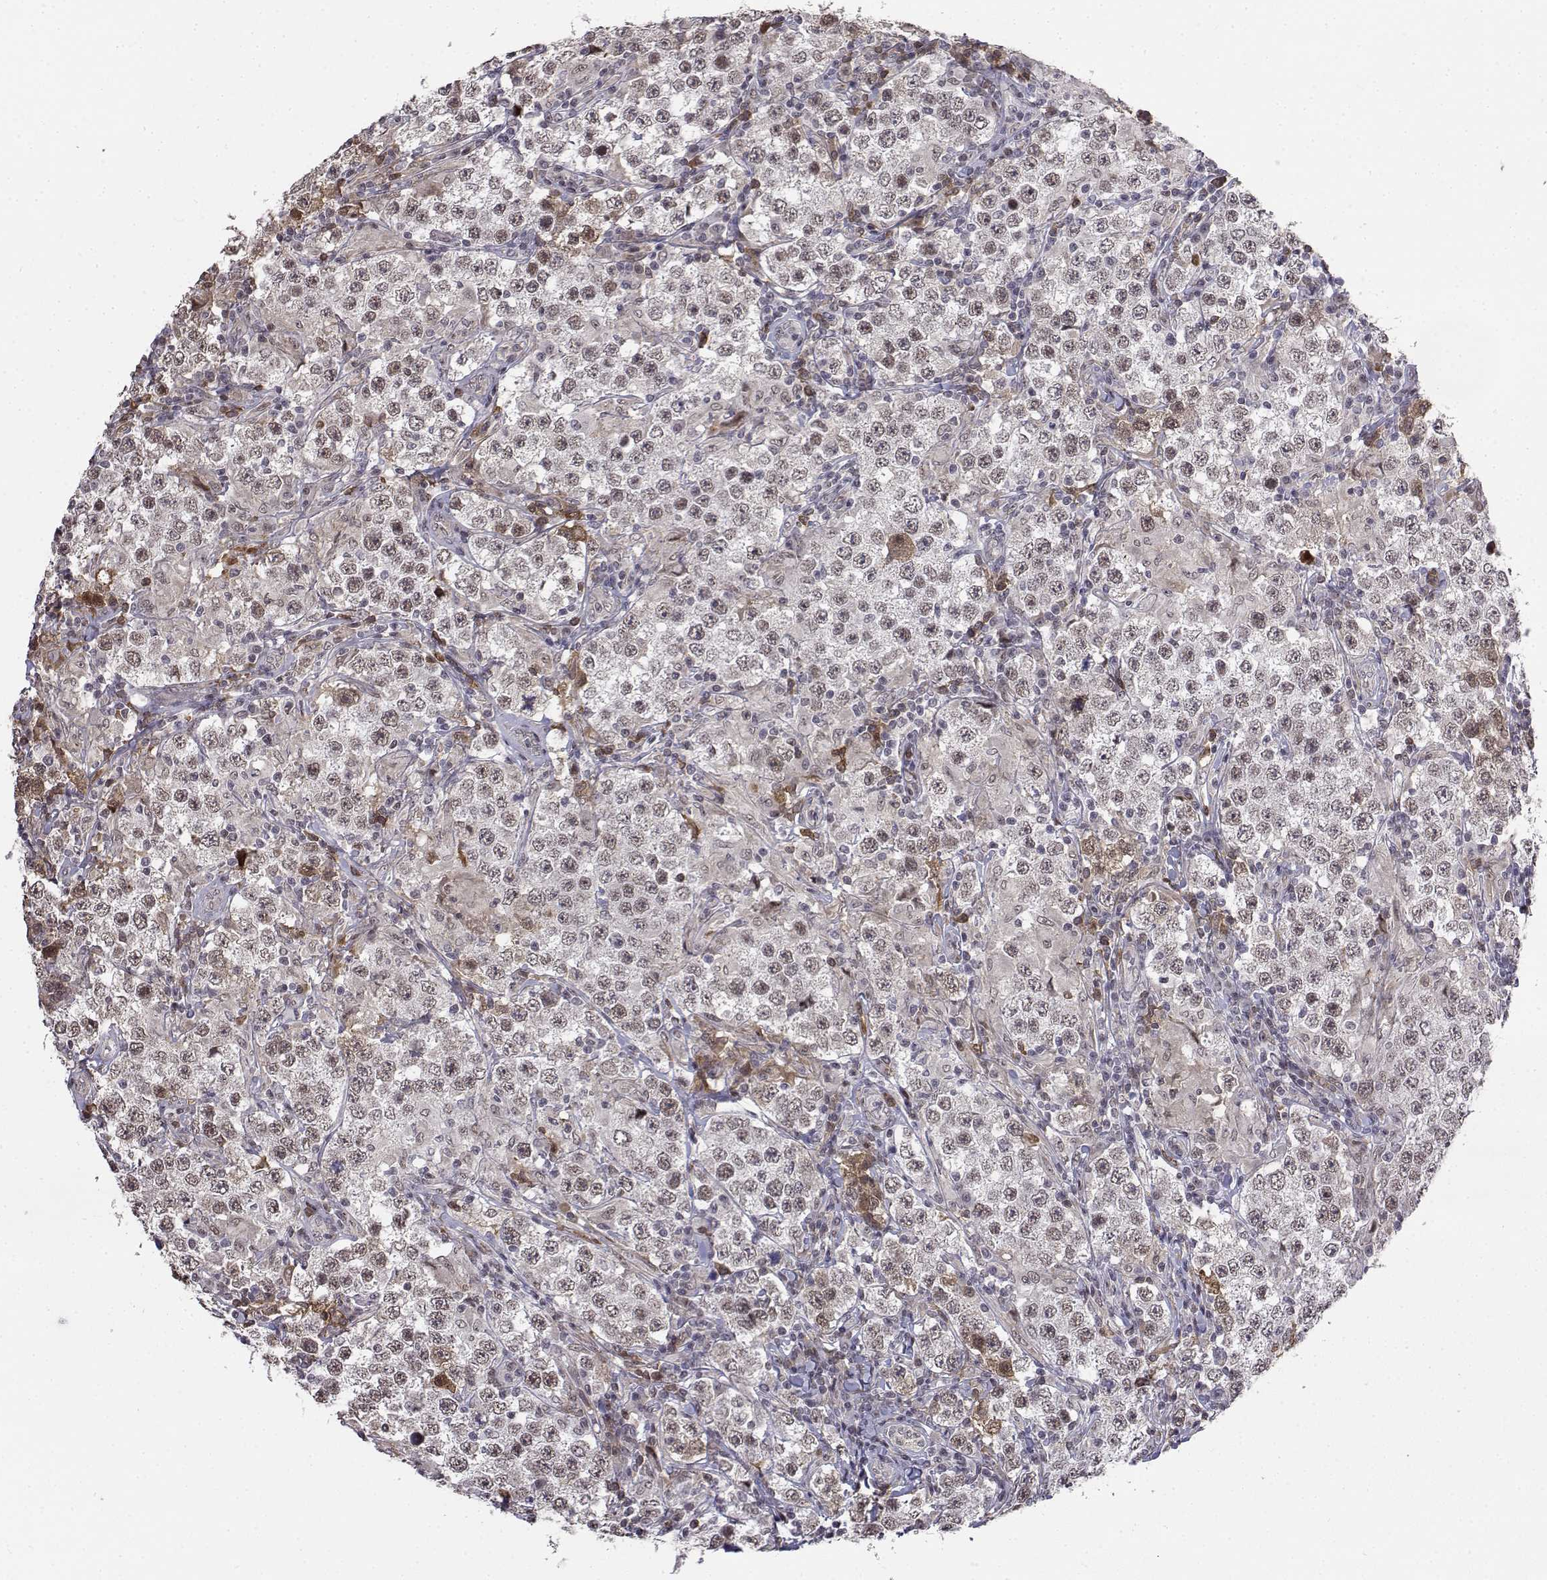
{"staining": {"intensity": "weak", "quantity": "<25%", "location": "nuclear"}, "tissue": "testis cancer", "cell_type": "Tumor cells", "image_type": "cancer", "snomed": [{"axis": "morphology", "description": "Seminoma, NOS"}, {"axis": "morphology", "description": "Carcinoma, Embryonal, NOS"}, {"axis": "topography", "description": "Testis"}], "caption": "Testis cancer was stained to show a protein in brown. There is no significant staining in tumor cells.", "gene": "ITGA7", "patient": {"sex": "male", "age": 41}}